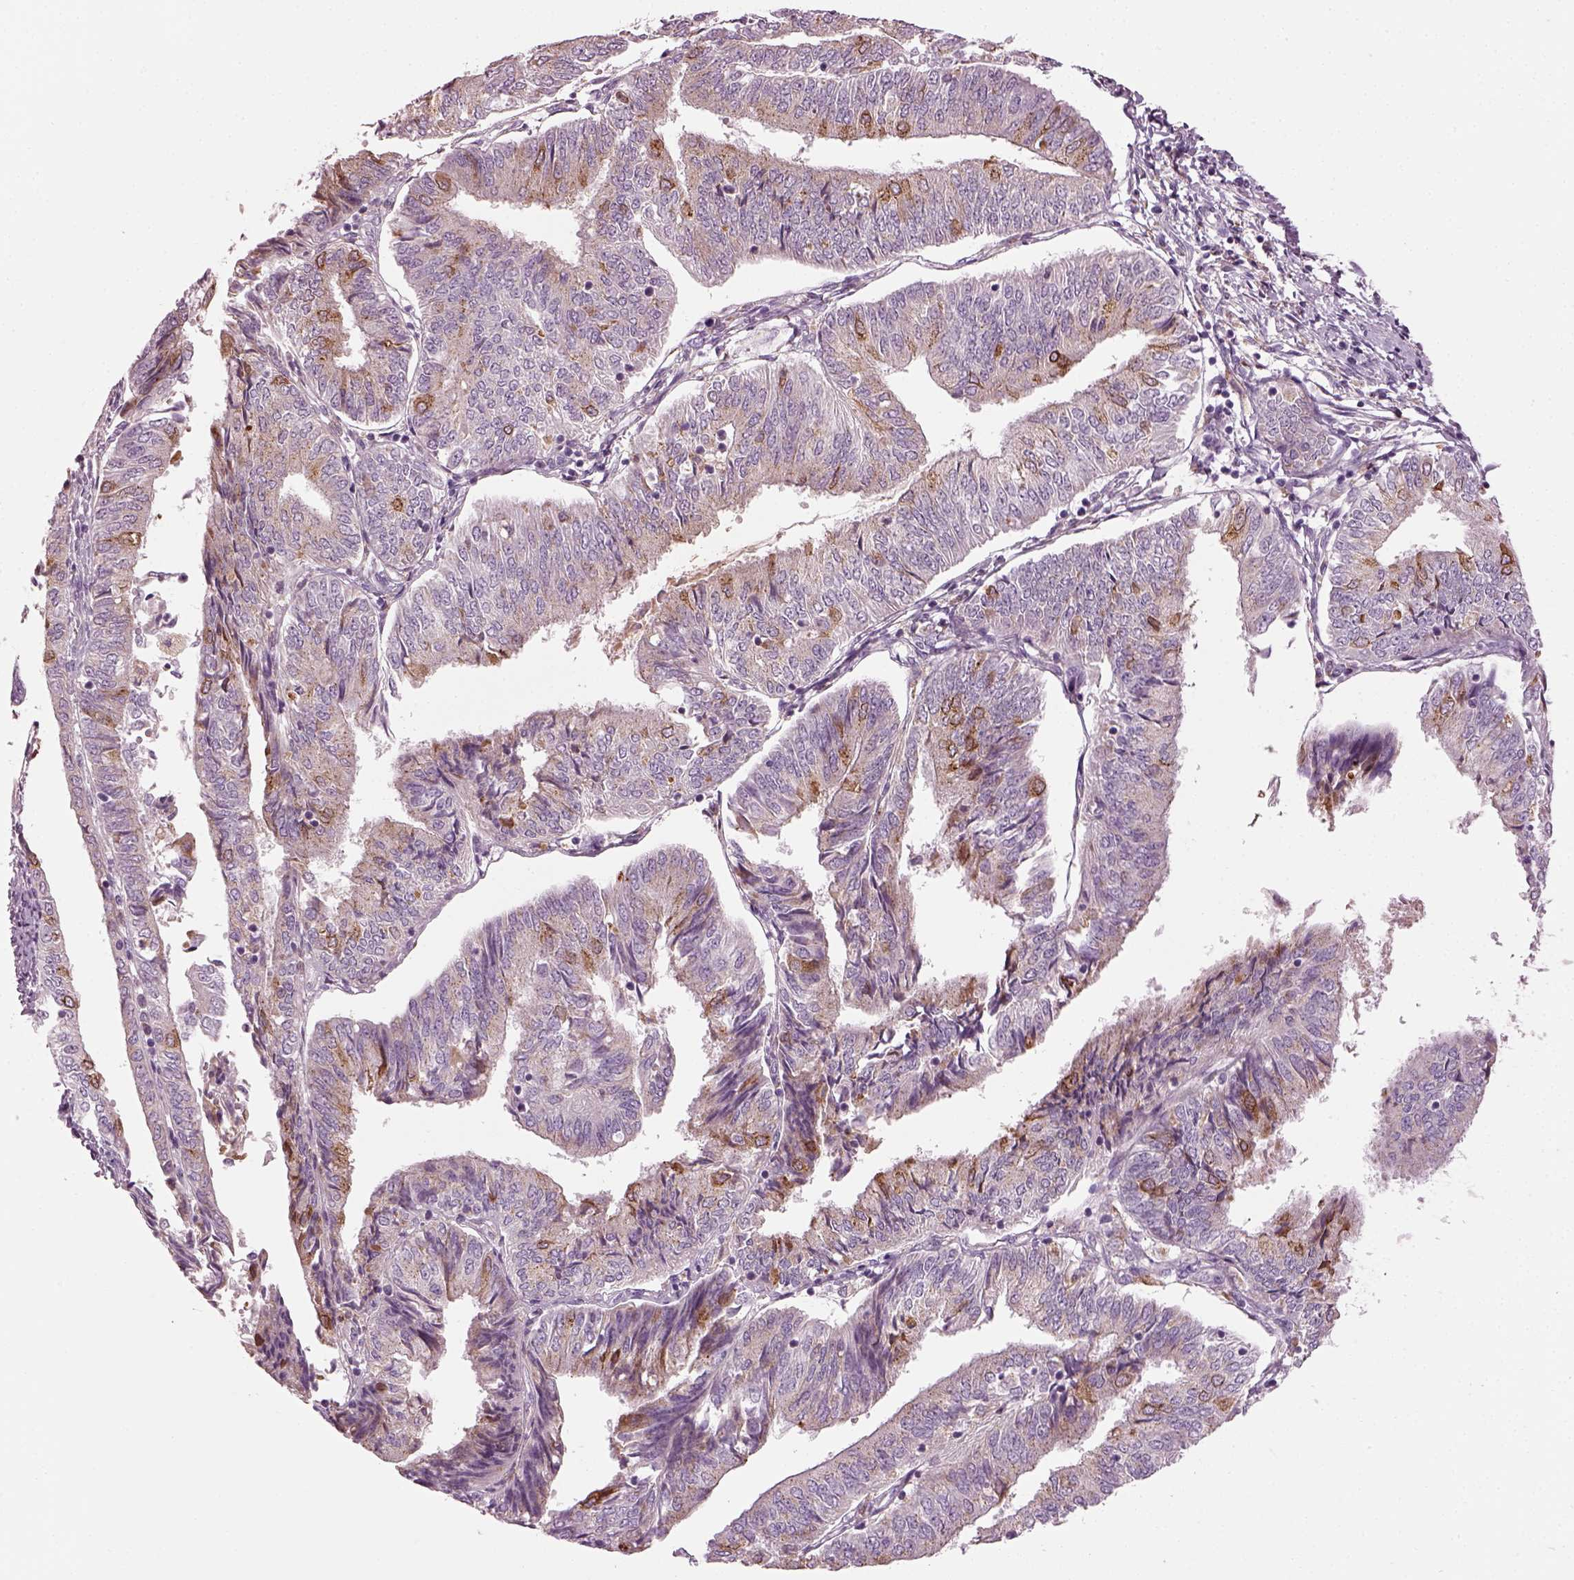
{"staining": {"intensity": "strong", "quantity": "<25%", "location": "cytoplasmic/membranous"}, "tissue": "endometrial cancer", "cell_type": "Tumor cells", "image_type": "cancer", "snomed": [{"axis": "morphology", "description": "Adenocarcinoma, NOS"}, {"axis": "topography", "description": "Endometrium"}], "caption": "Immunohistochemistry (IHC) (DAB) staining of human endometrial cancer displays strong cytoplasmic/membranous protein positivity in about <25% of tumor cells.", "gene": "TMEM231", "patient": {"sex": "female", "age": 58}}